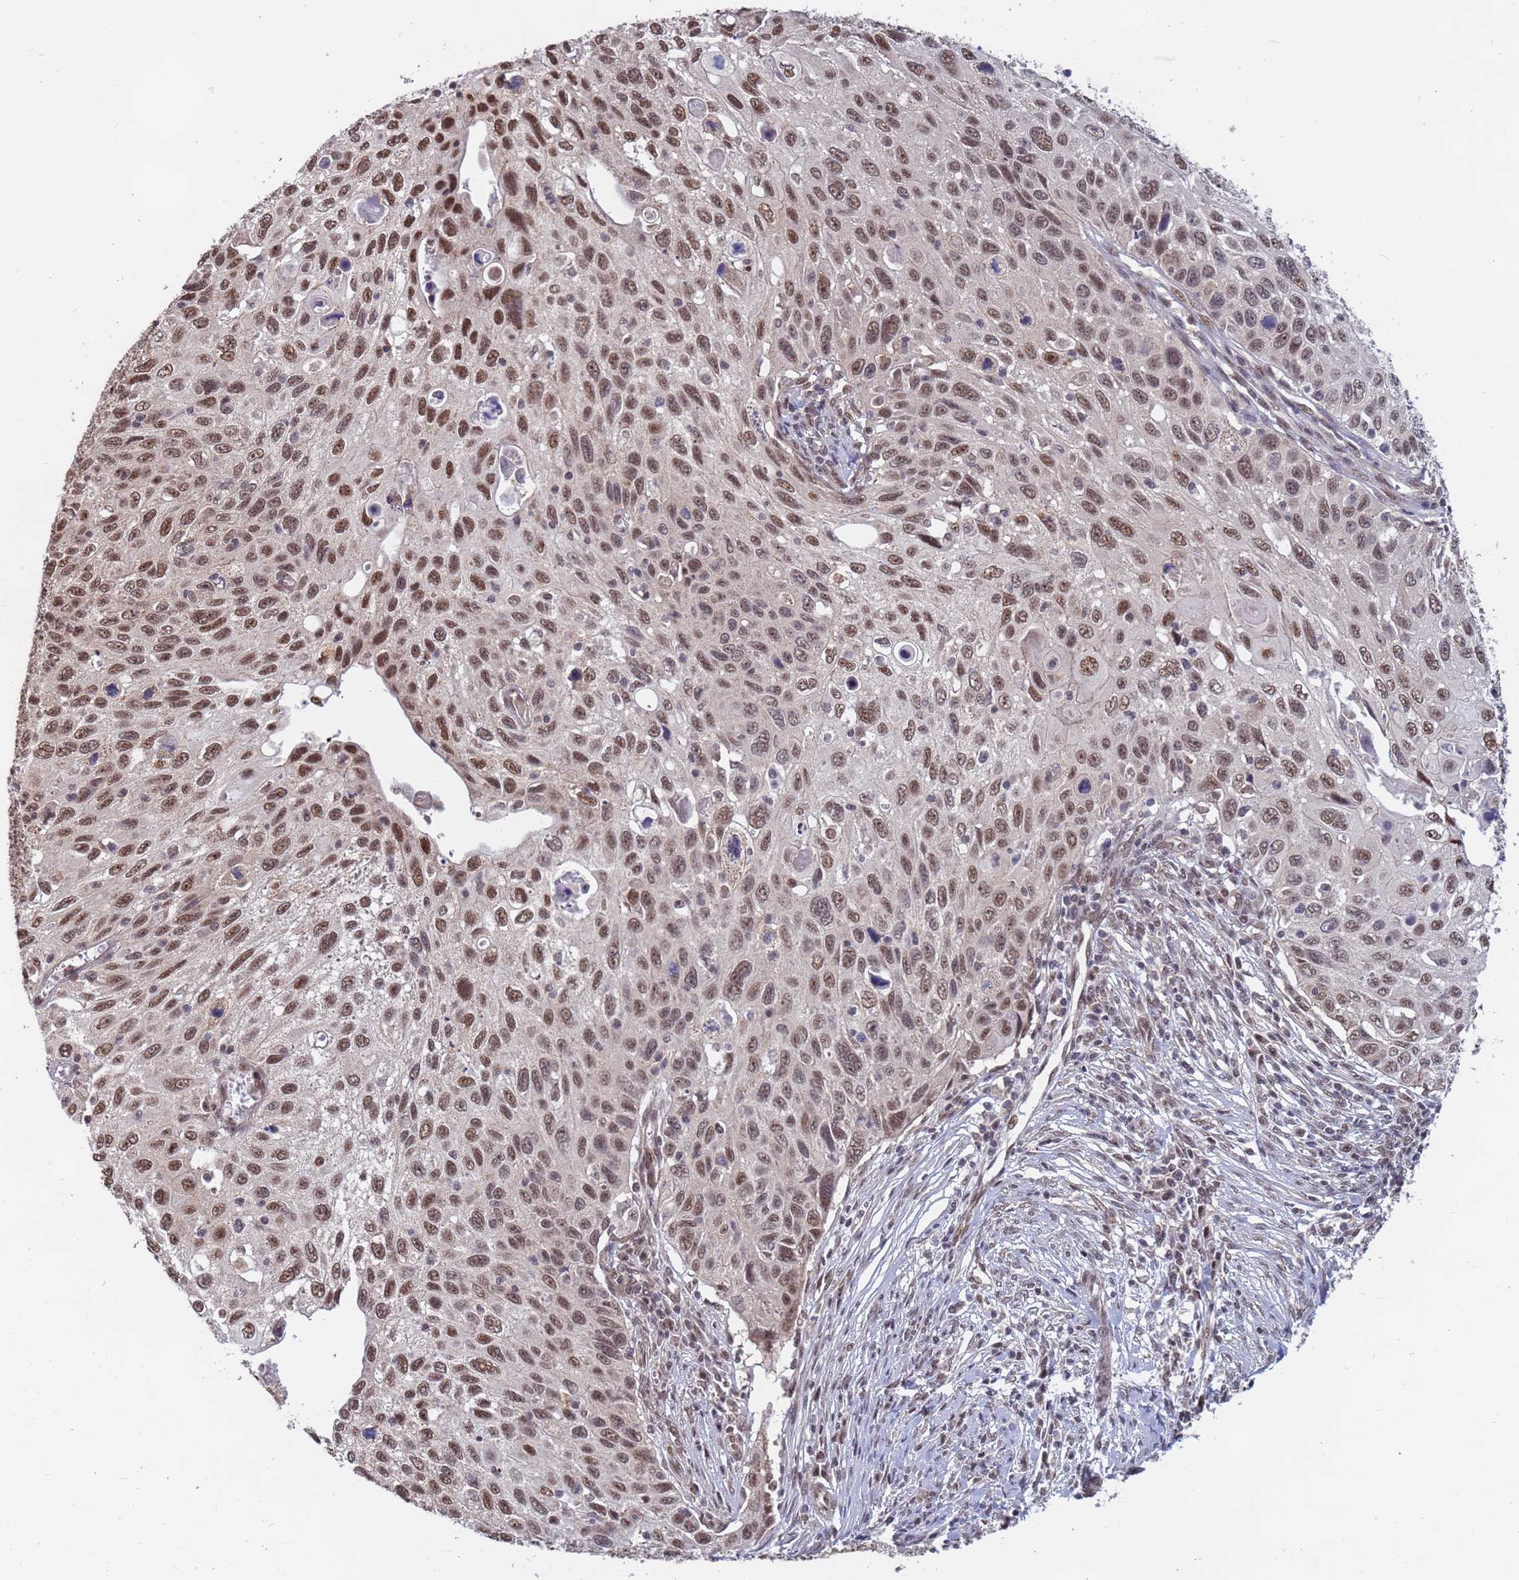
{"staining": {"intensity": "moderate", "quantity": ">75%", "location": "nuclear"}, "tissue": "cervical cancer", "cell_type": "Tumor cells", "image_type": "cancer", "snomed": [{"axis": "morphology", "description": "Squamous cell carcinoma, NOS"}, {"axis": "topography", "description": "Cervix"}], "caption": "About >75% of tumor cells in cervical squamous cell carcinoma demonstrate moderate nuclear protein positivity as visualized by brown immunohistochemical staining.", "gene": "DENND2B", "patient": {"sex": "female", "age": 70}}